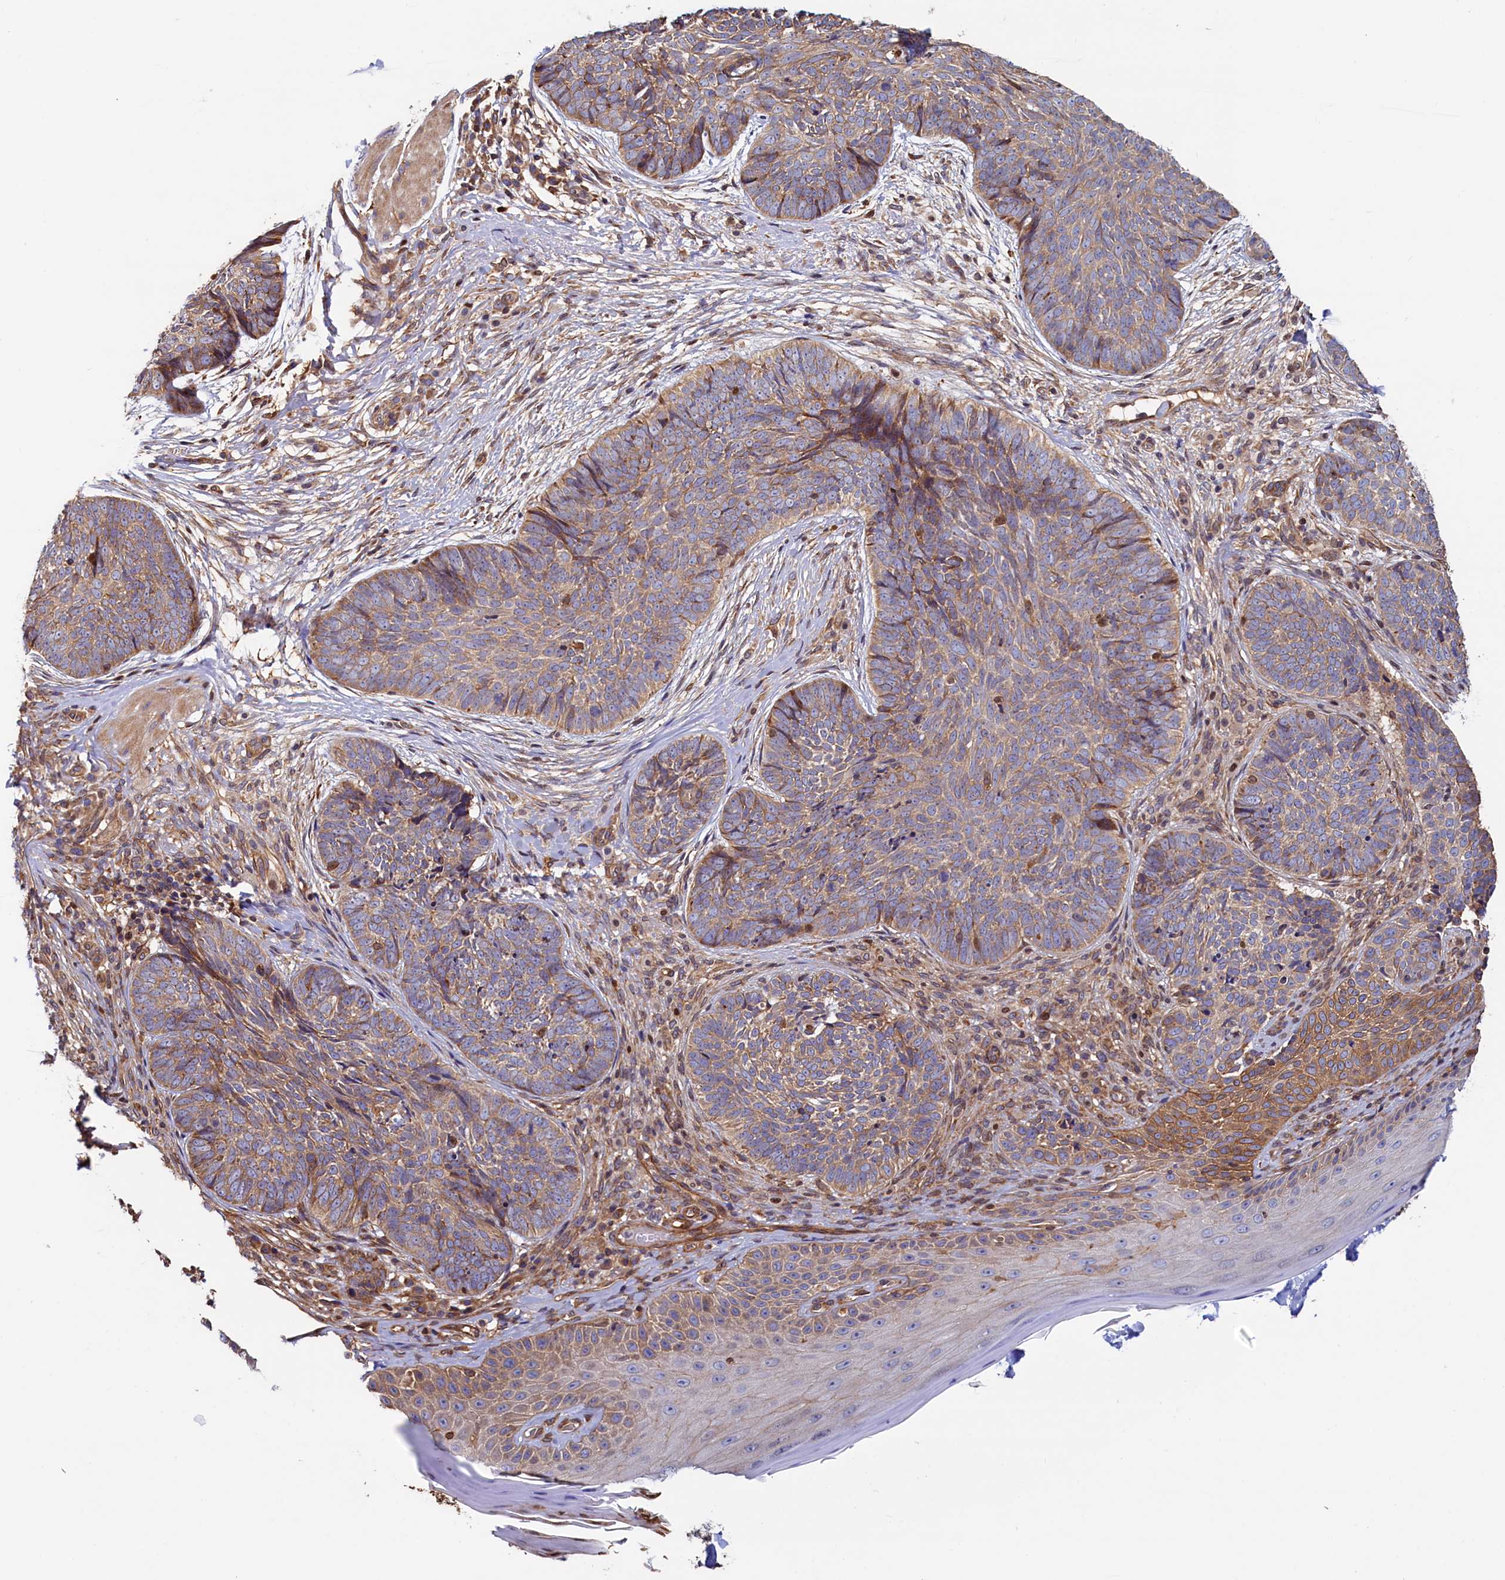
{"staining": {"intensity": "moderate", "quantity": "25%-75%", "location": "cytoplasmic/membranous"}, "tissue": "skin cancer", "cell_type": "Tumor cells", "image_type": "cancer", "snomed": [{"axis": "morphology", "description": "Basal cell carcinoma"}, {"axis": "topography", "description": "Skin"}], "caption": "There is medium levels of moderate cytoplasmic/membranous expression in tumor cells of skin cancer (basal cell carcinoma), as demonstrated by immunohistochemical staining (brown color).", "gene": "ATXN2L", "patient": {"sex": "female", "age": 61}}